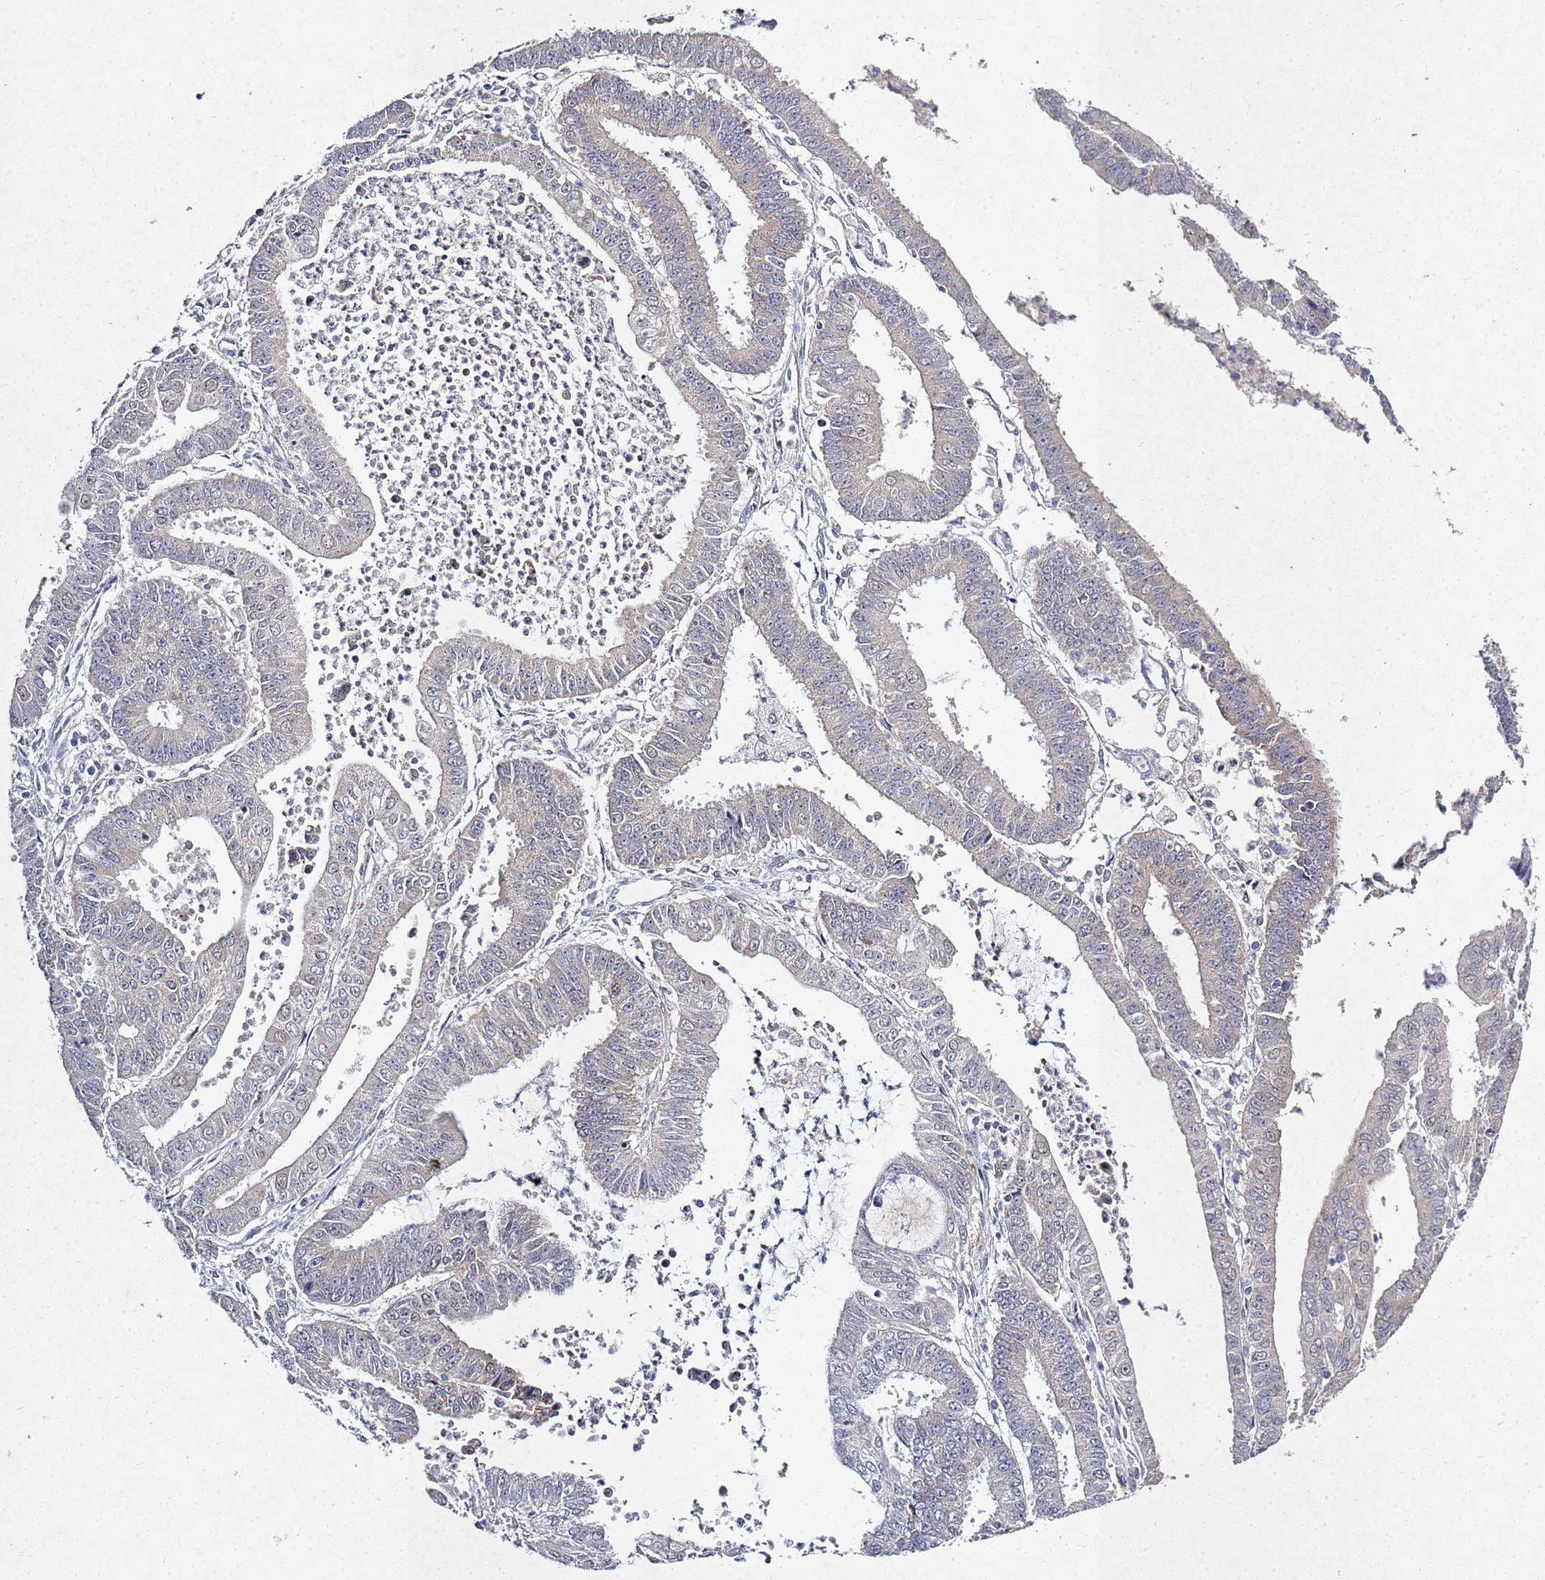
{"staining": {"intensity": "negative", "quantity": "none", "location": "none"}, "tissue": "endometrial cancer", "cell_type": "Tumor cells", "image_type": "cancer", "snomed": [{"axis": "morphology", "description": "Adenocarcinoma, NOS"}, {"axis": "topography", "description": "Endometrium"}], "caption": "Immunohistochemistry of human endometrial adenocarcinoma exhibits no positivity in tumor cells.", "gene": "TNPO2", "patient": {"sex": "female", "age": 73}}